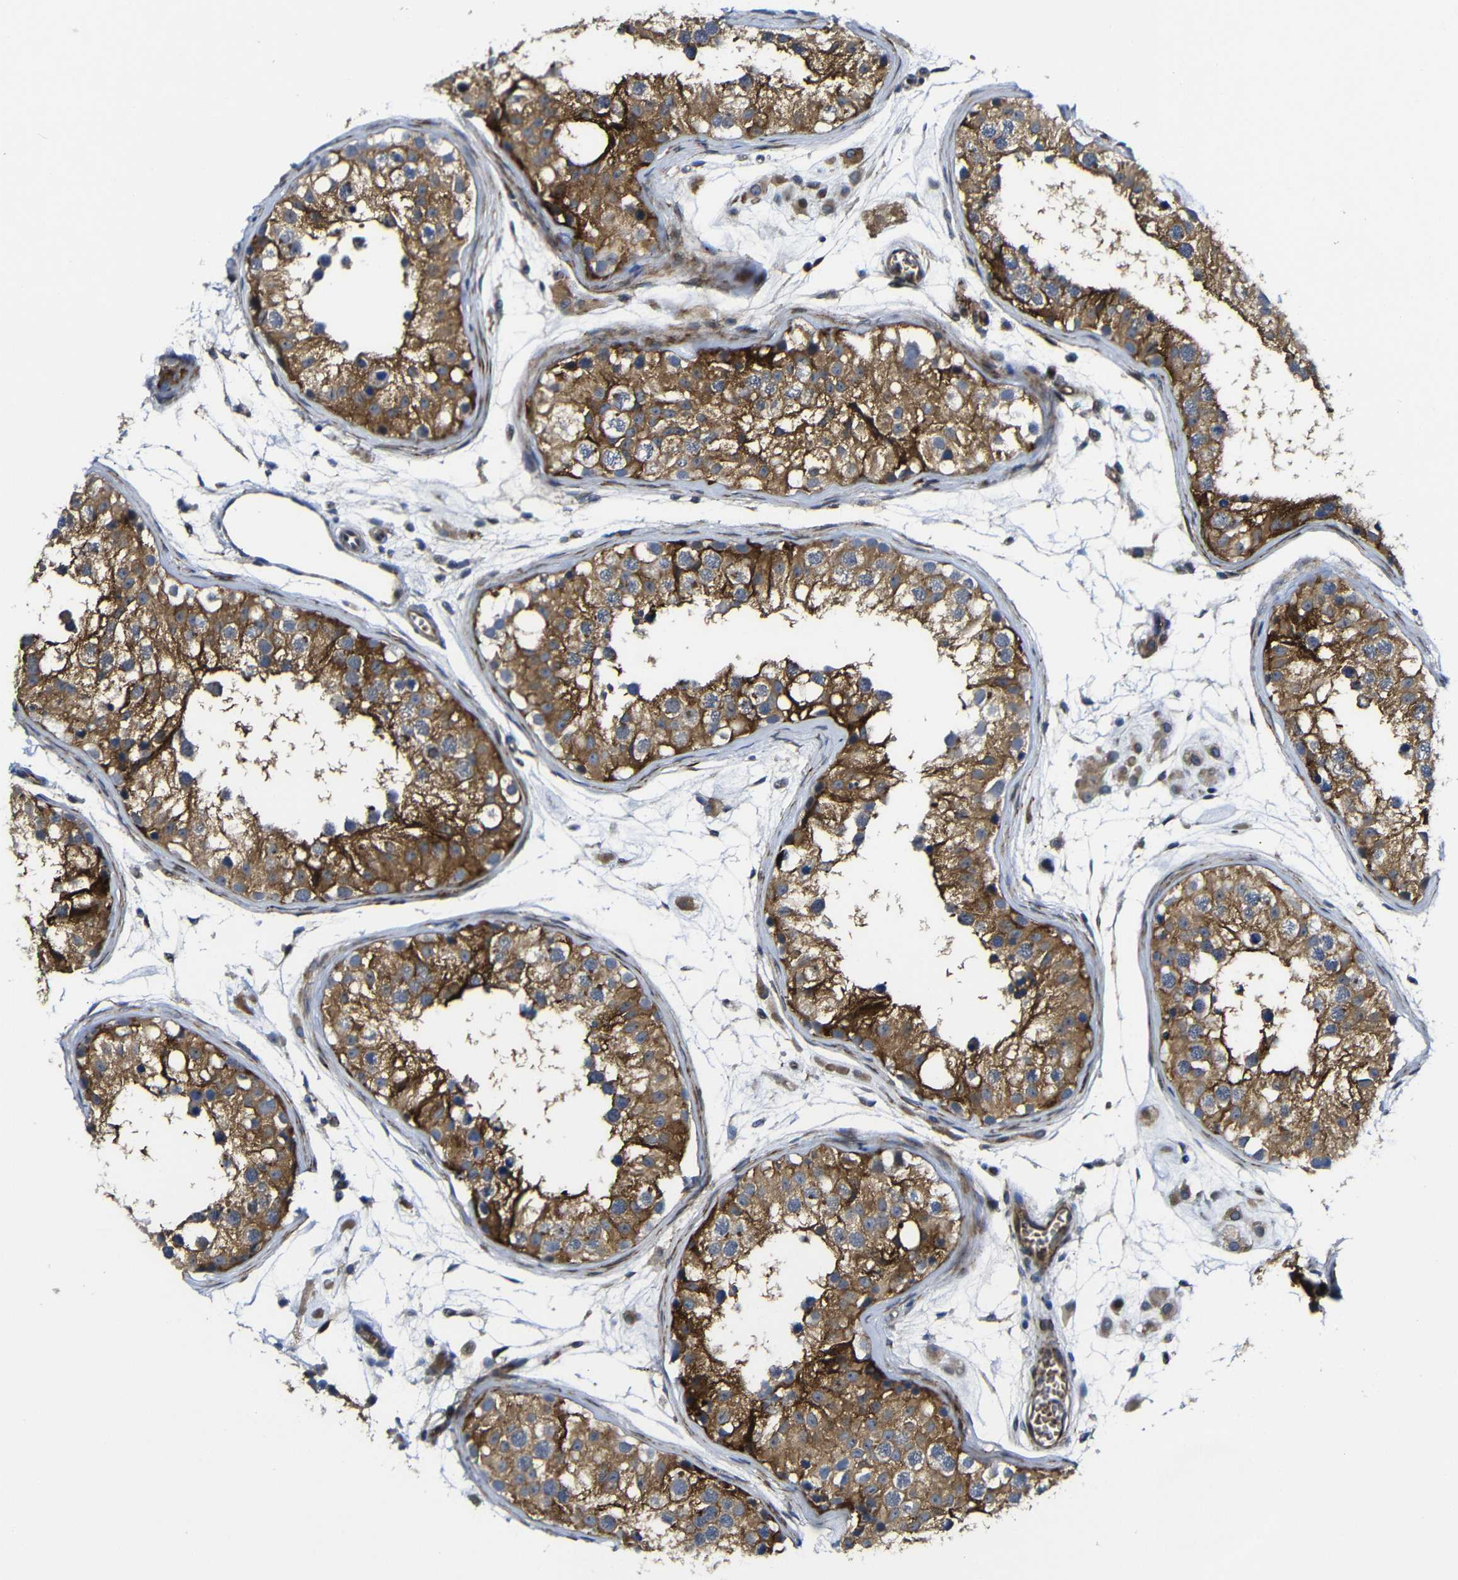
{"staining": {"intensity": "strong", "quantity": ">75%", "location": "cytoplasmic/membranous"}, "tissue": "testis", "cell_type": "Cells in seminiferous ducts", "image_type": "normal", "snomed": [{"axis": "morphology", "description": "Normal tissue, NOS"}, {"axis": "morphology", "description": "Adenocarcinoma, metastatic, NOS"}, {"axis": "topography", "description": "Testis"}], "caption": "The immunohistochemical stain shows strong cytoplasmic/membranous staining in cells in seminiferous ducts of unremarkable testis. (DAB IHC with brightfield microscopy, high magnification).", "gene": "PARP14", "patient": {"sex": "male", "age": 26}}